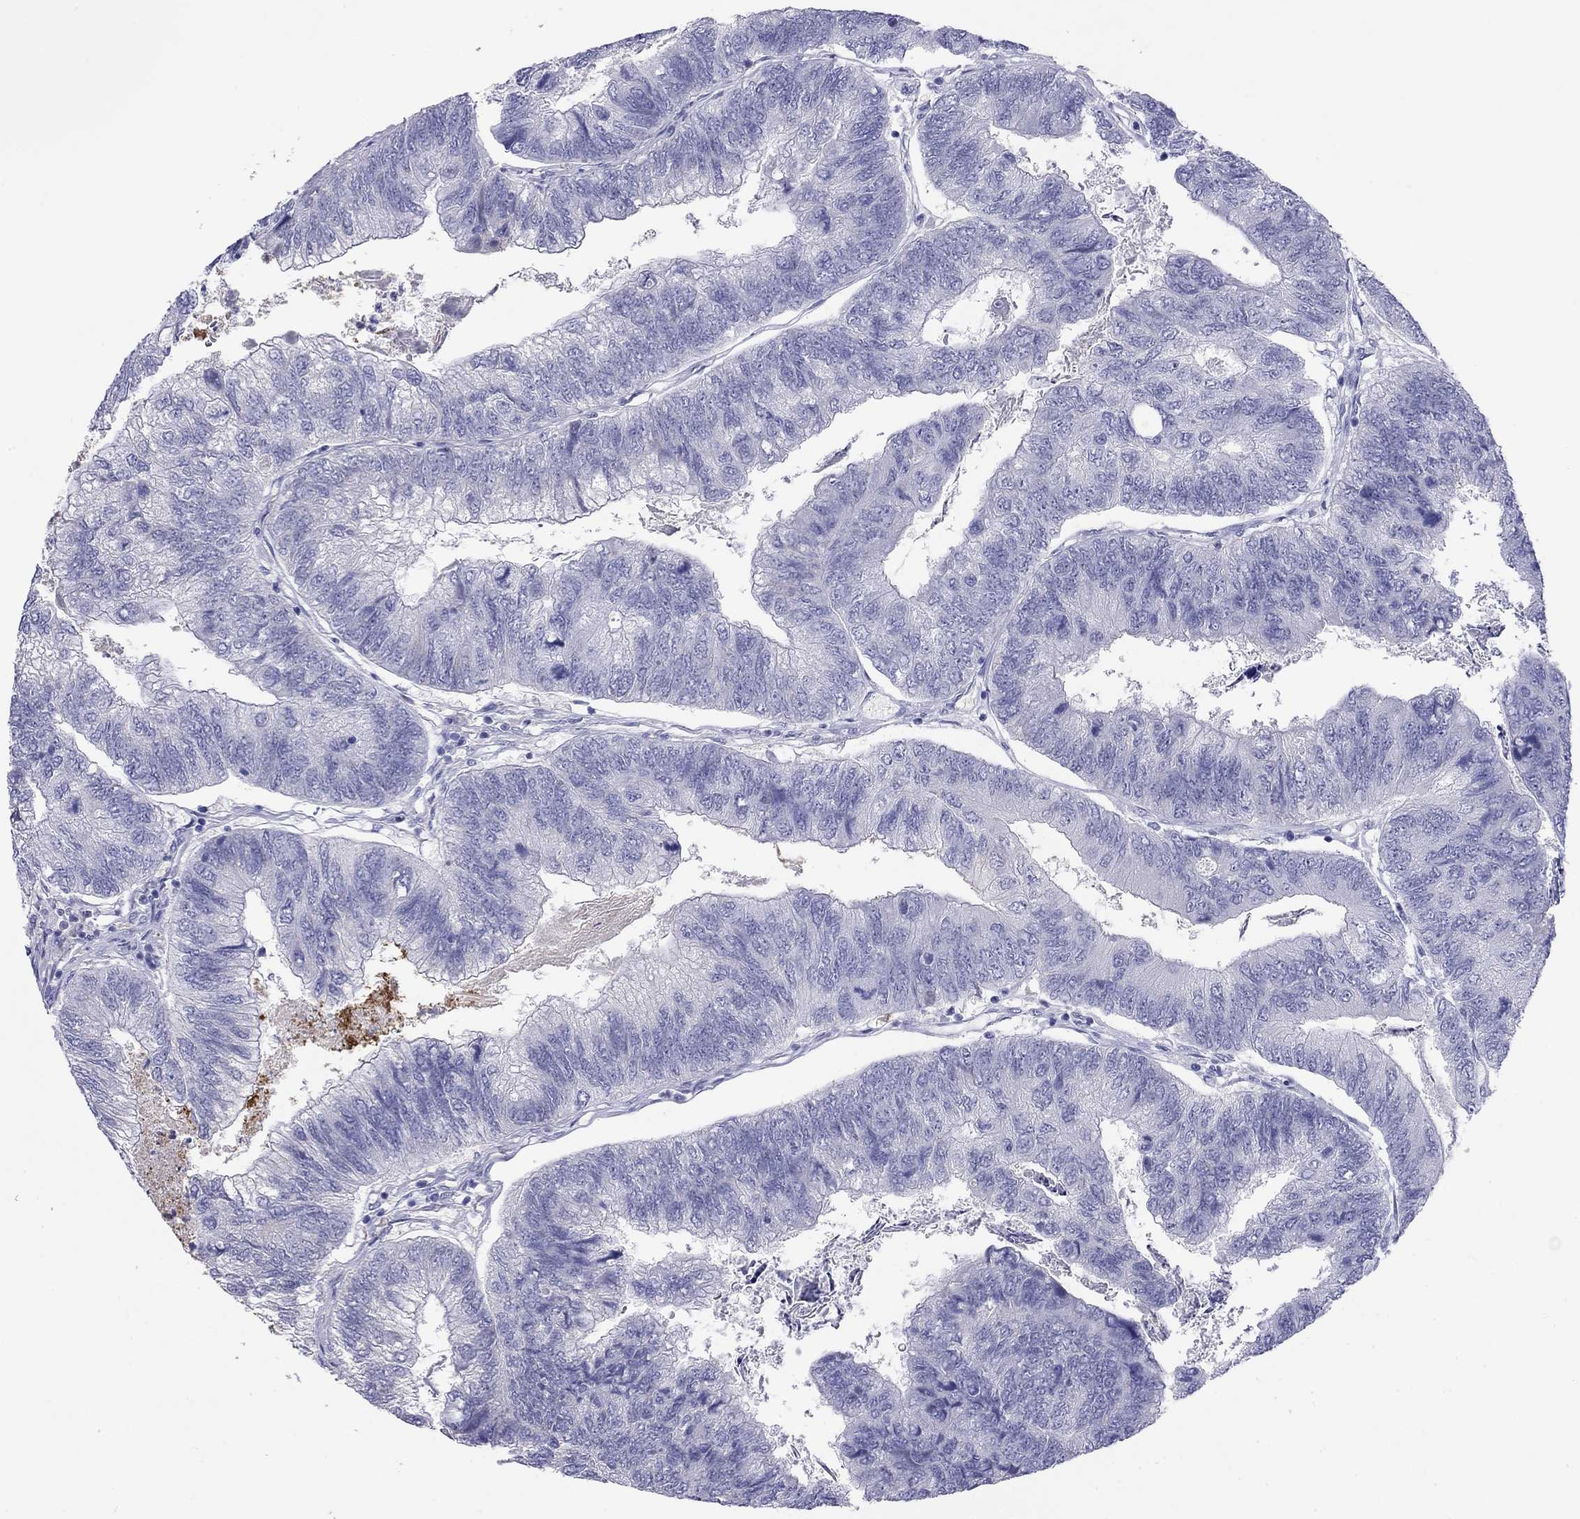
{"staining": {"intensity": "negative", "quantity": "none", "location": "none"}, "tissue": "colorectal cancer", "cell_type": "Tumor cells", "image_type": "cancer", "snomed": [{"axis": "morphology", "description": "Adenocarcinoma, NOS"}, {"axis": "topography", "description": "Colon"}], "caption": "This is an IHC micrograph of human colorectal cancer (adenocarcinoma). There is no staining in tumor cells.", "gene": "ODF4", "patient": {"sex": "female", "age": 67}}